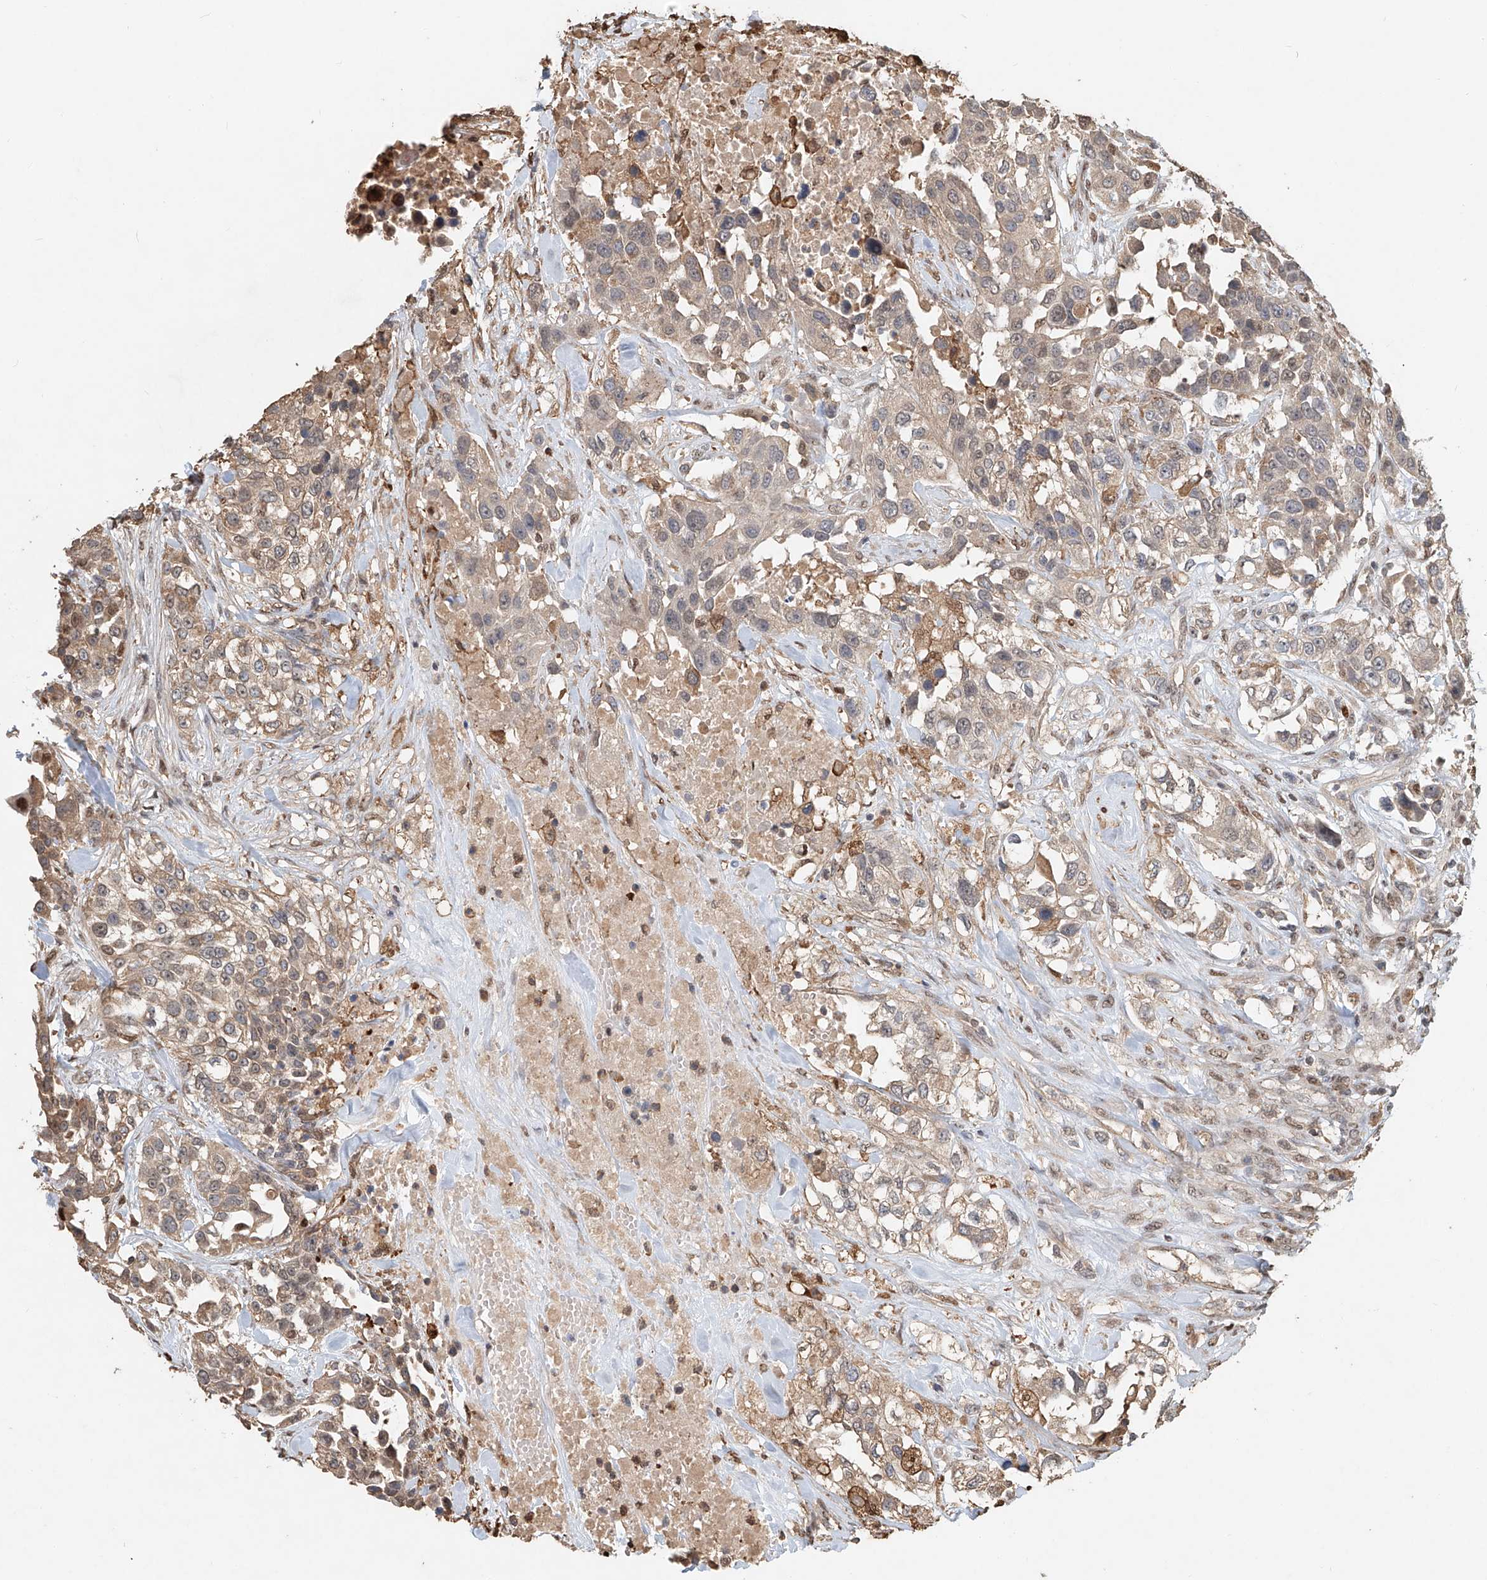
{"staining": {"intensity": "weak", "quantity": "<25%", "location": "cytoplasmic/membranous"}, "tissue": "urothelial cancer", "cell_type": "Tumor cells", "image_type": "cancer", "snomed": [{"axis": "morphology", "description": "Urothelial carcinoma, High grade"}, {"axis": "topography", "description": "Urinary bladder"}], "caption": "DAB (3,3'-diaminobenzidine) immunohistochemical staining of human high-grade urothelial carcinoma demonstrates no significant positivity in tumor cells. (Stains: DAB (3,3'-diaminobenzidine) IHC with hematoxylin counter stain, Microscopy: brightfield microscopy at high magnification).", "gene": "RMND1", "patient": {"sex": "female", "age": 80}}